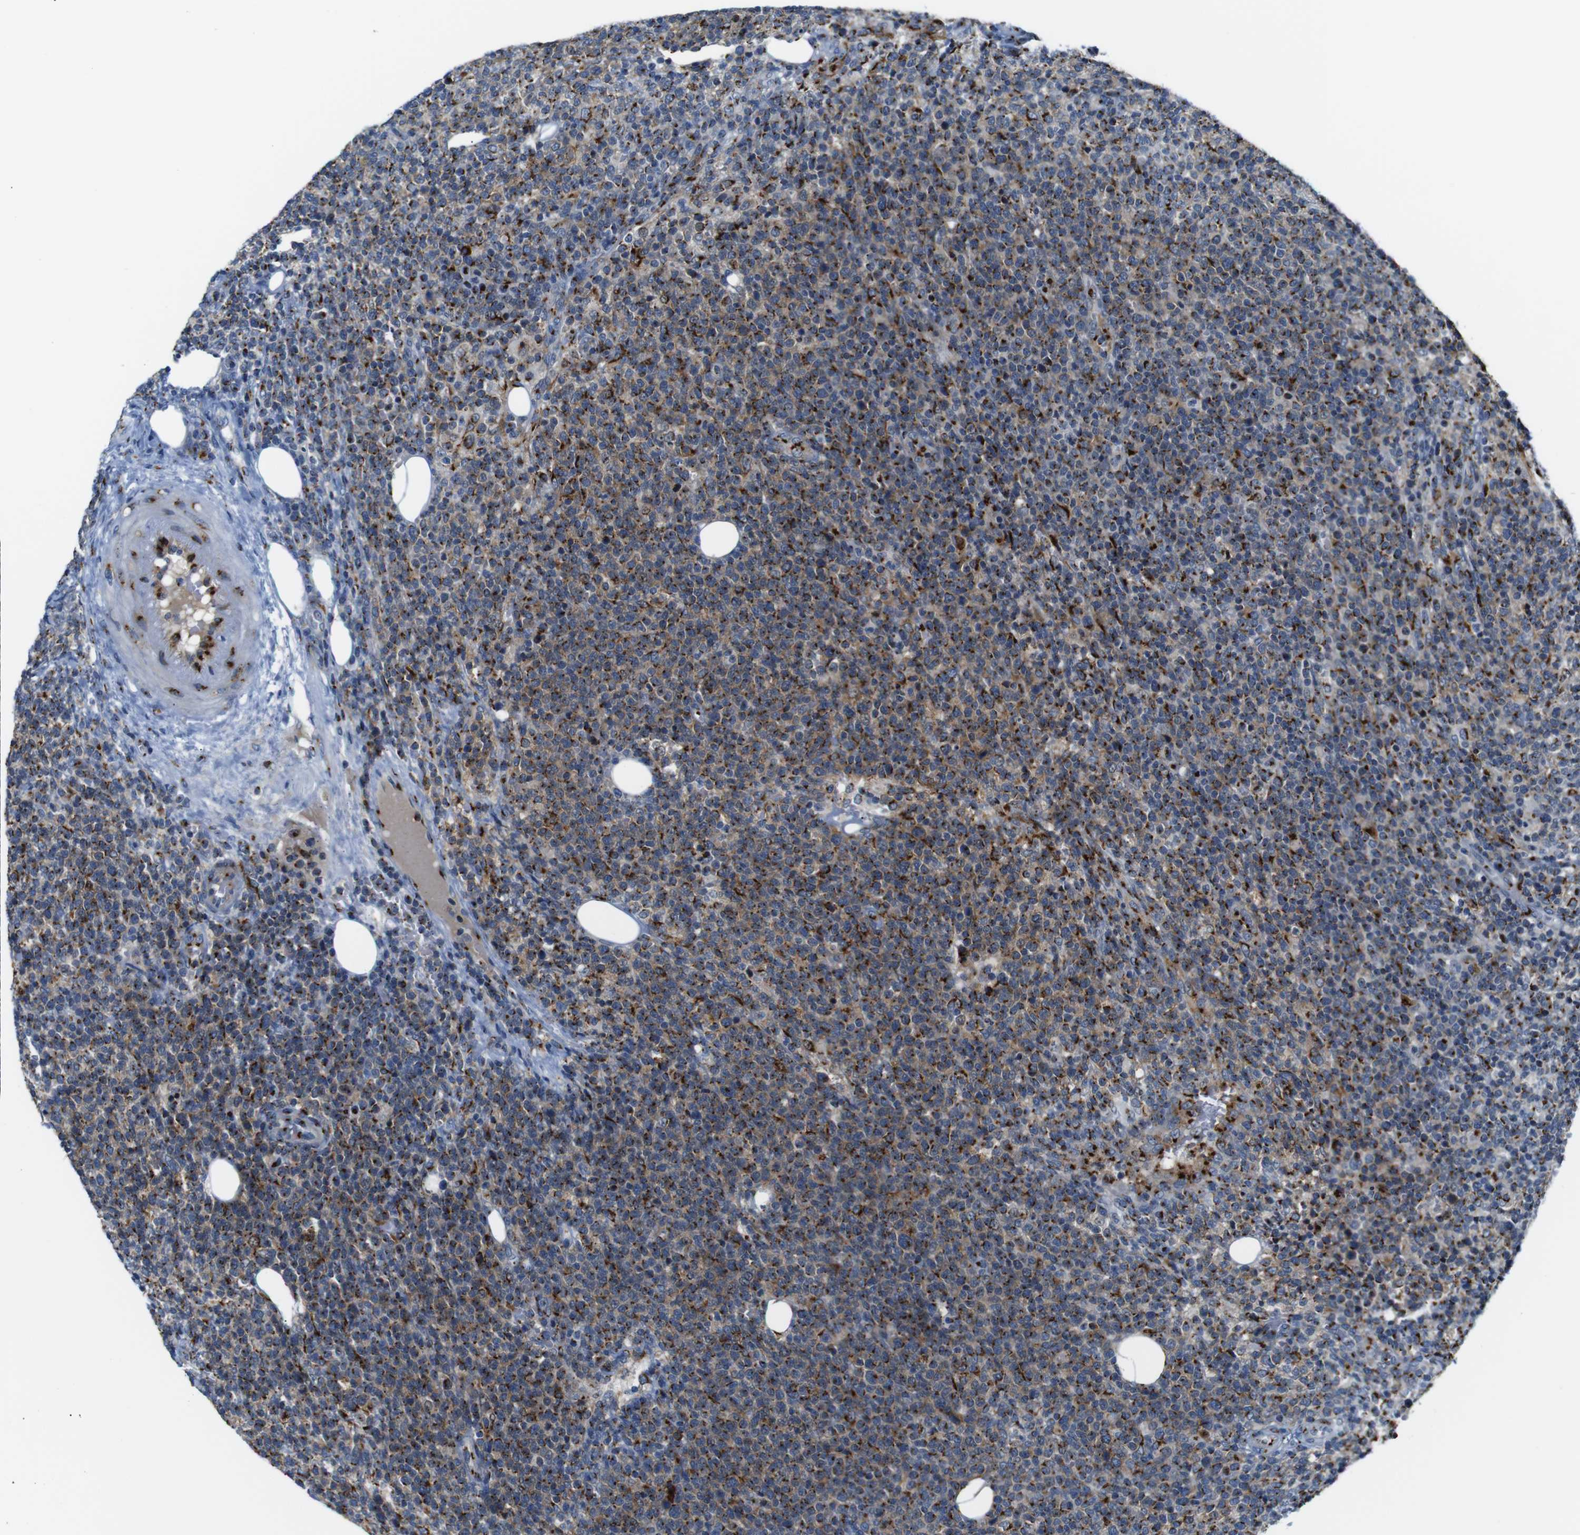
{"staining": {"intensity": "moderate", "quantity": ">75%", "location": "cytoplasmic/membranous"}, "tissue": "lymphoma", "cell_type": "Tumor cells", "image_type": "cancer", "snomed": [{"axis": "morphology", "description": "Malignant lymphoma, non-Hodgkin's type, High grade"}, {"axis": "topography", "description": "Lymph node"}], "caption": "Protein analysis of high-grade malignant lymphoma, non-Hodgkin's type tissue shows moderate cytoplasmic/membranous positivity in about >75% of tumor cells.", "gene": "TGOLN2", "patient": {"sex": "male", "age": 61}}